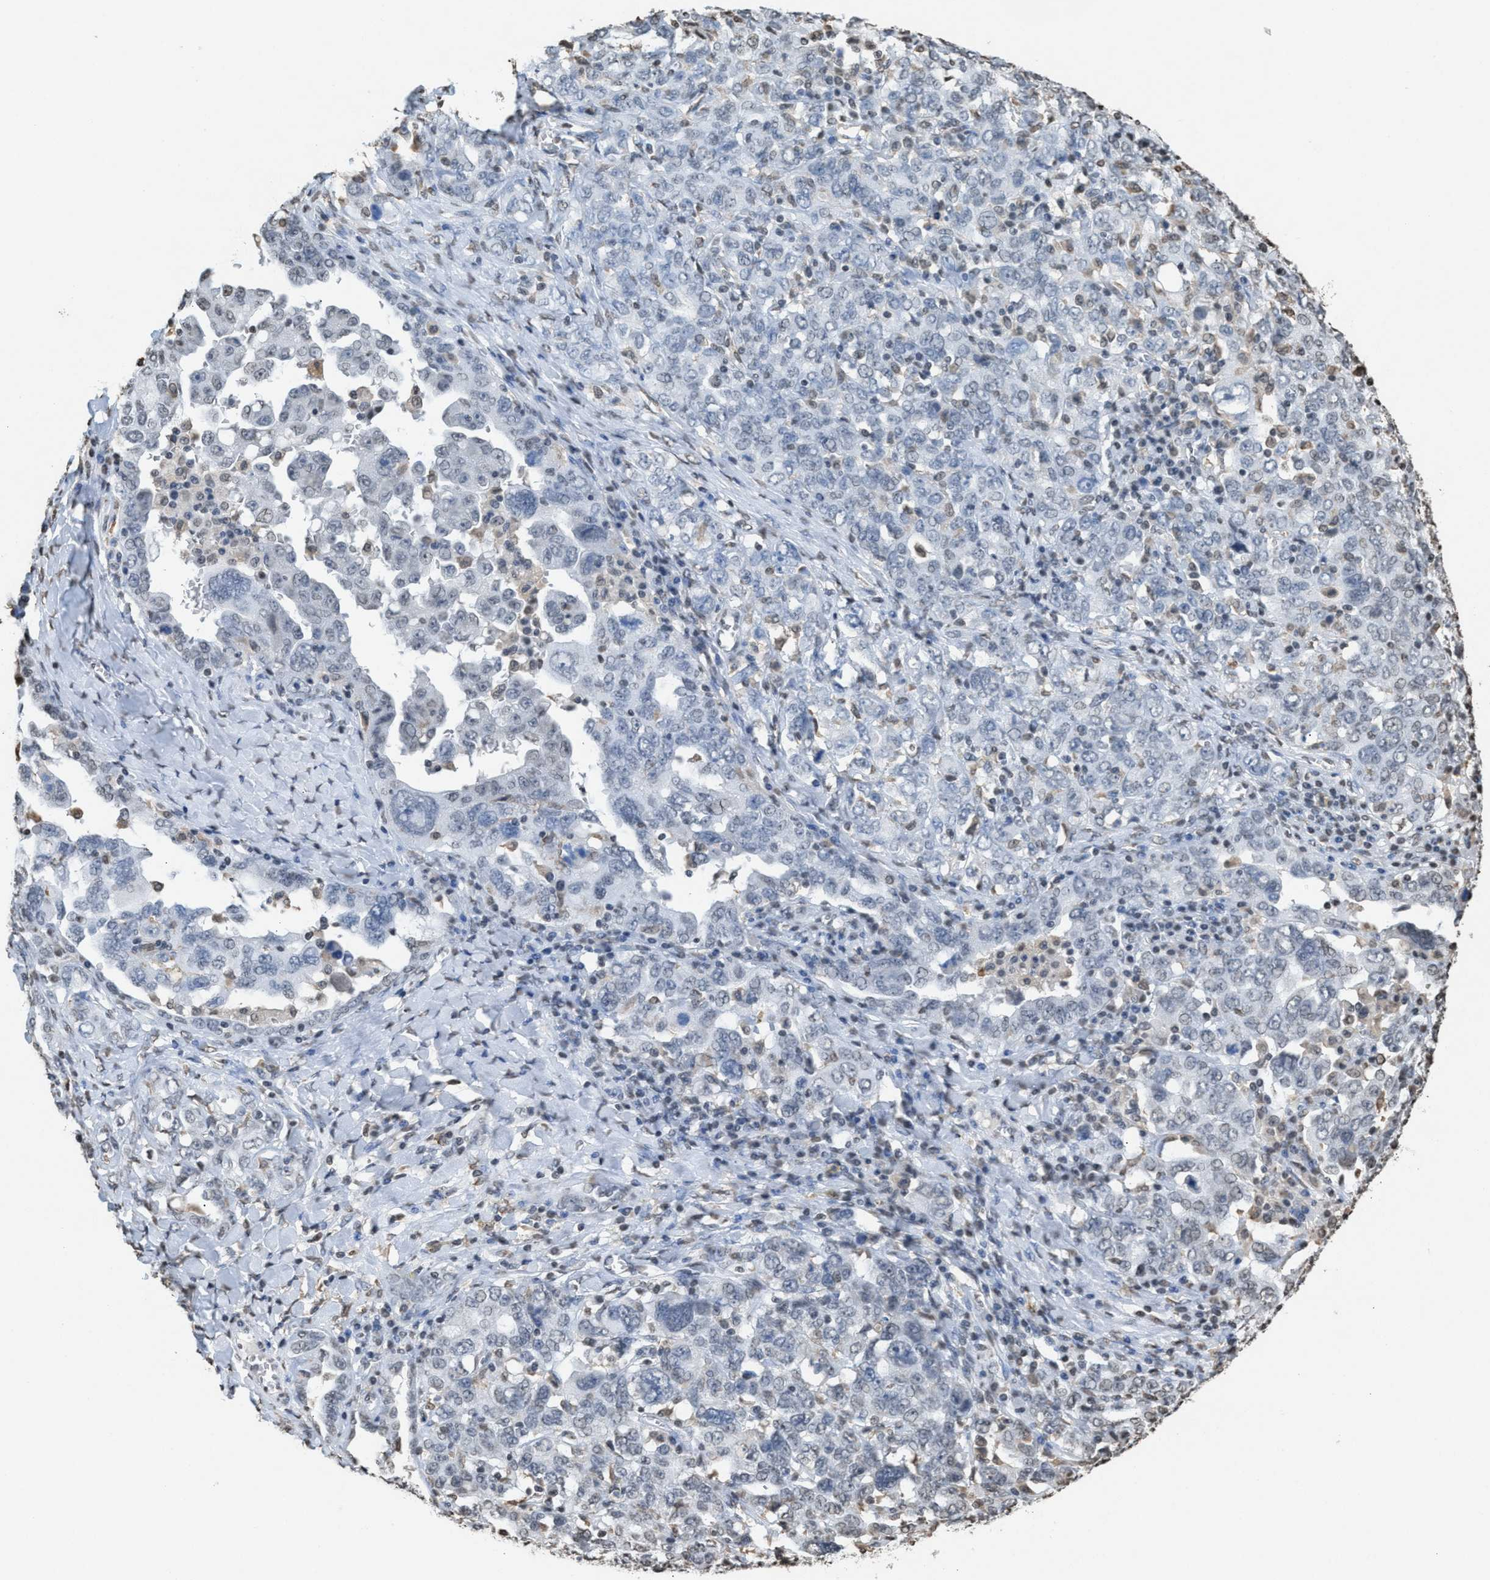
{"staining": {"intensity": "negative", "quantity": "none", "location": "none"}, "tissue": "ovarian cancer", "cell_type": "Tumor cells", "image_type": "cancer", "snomed": [{"axis": "morphology", "description": "Carcinoma, endometroid"}, {"axis": "topography", "description": "Ovary"}], "caption": "This is a micrograph of immunohistochemistry staining of ovarian endometroid carcinoma, which shows no expression in tumor cells. (DAB immunohistochemistry (IHC) with hematoxylin counter stain).", "gene": "NUP88", "patient": {"sex": "female", "age": 62}}